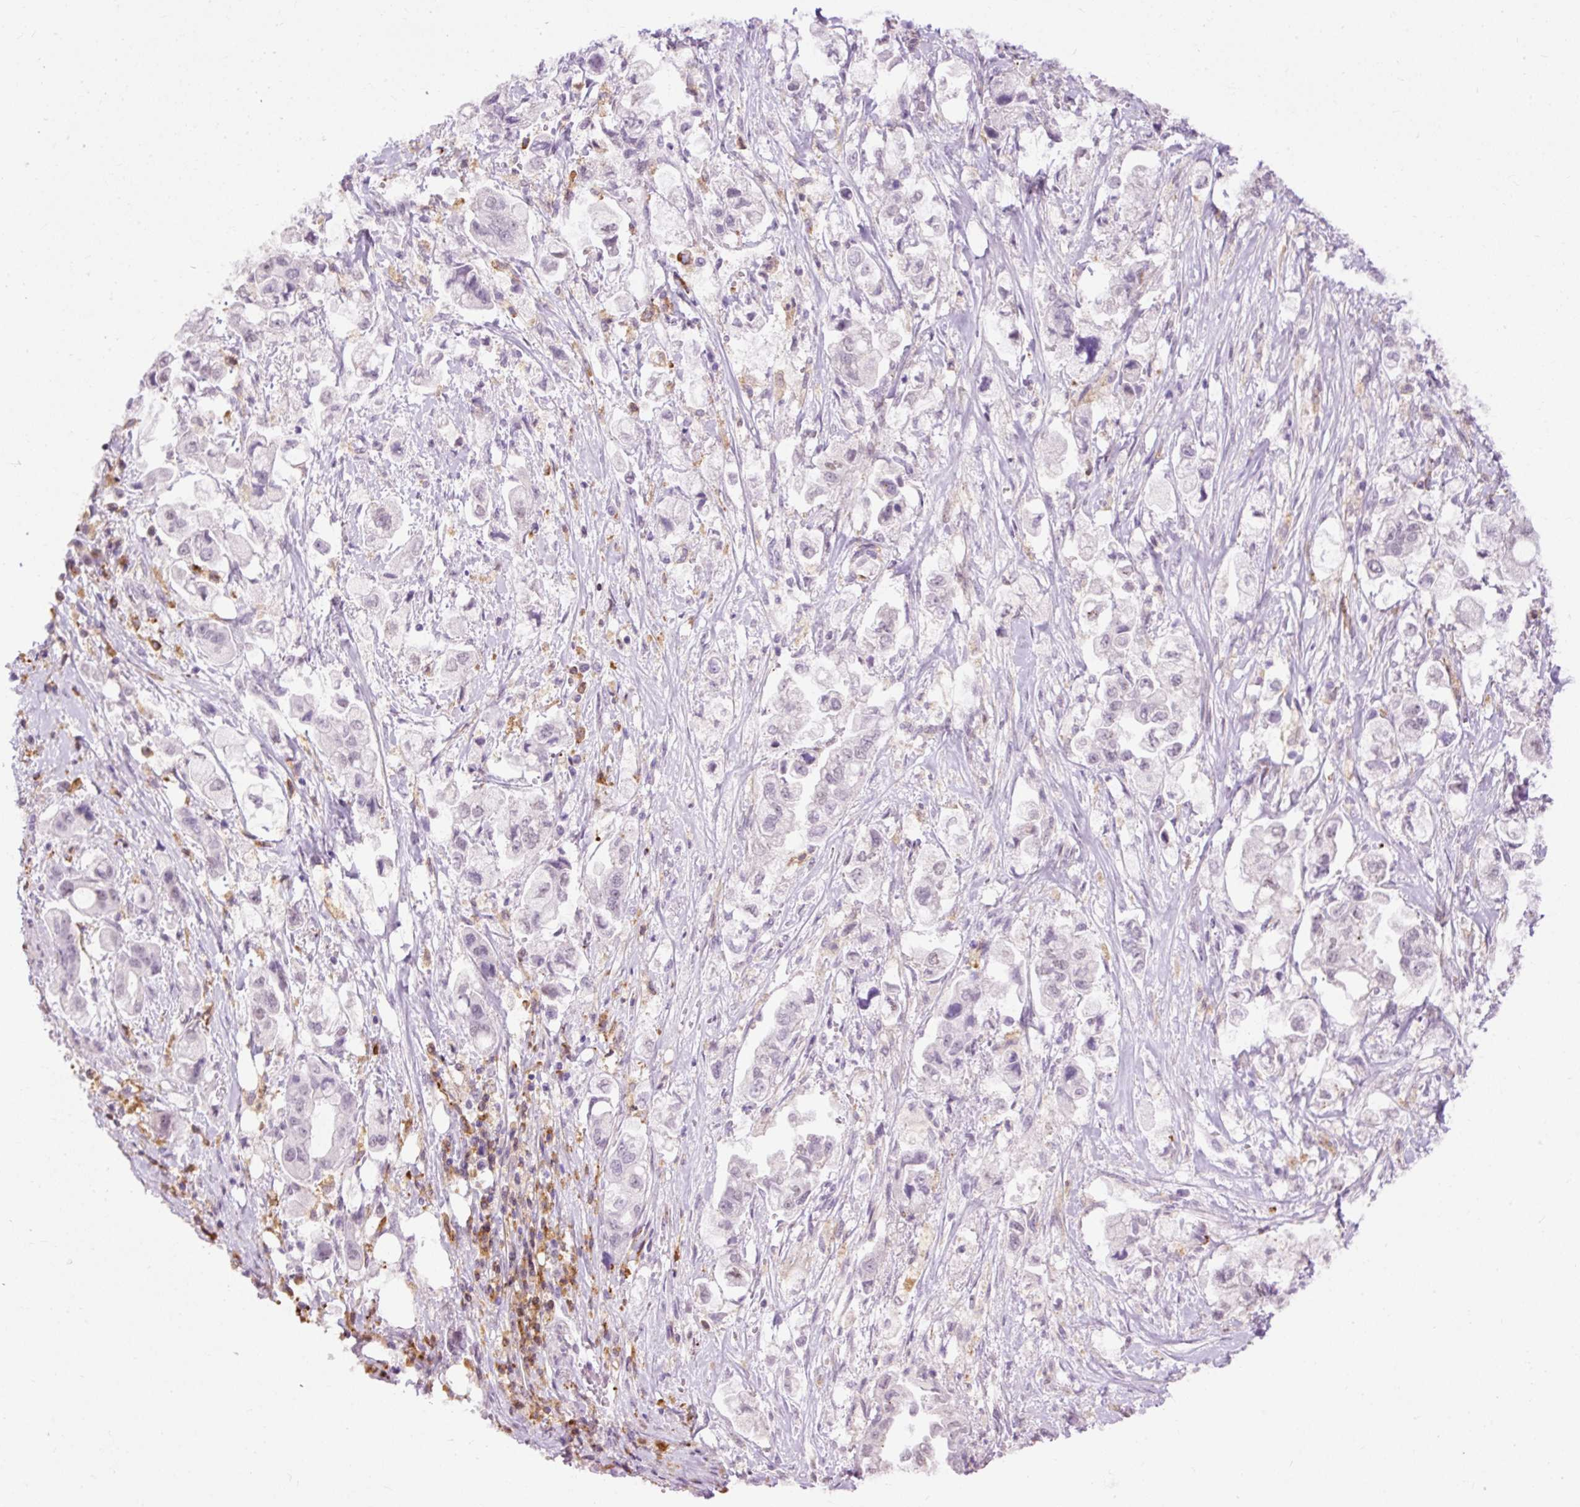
{"staining": {"intensity": "negative", "quantity": "none", "location": "none"}, "tissue": "stomach cancer", "cell_type": "Tumor cells", "image_type": "cancer", "snomed": [{"axis": "morphology", "description": "Adenocarcinoma, NOS"}, {"axis": "topography", "description": "Stomach"}], "caption": "There is no significant staining in tumor cells of adenocarcinoma (stomach). (DAB (3,3'-diaminobenzidine) immunohistochemistry visualized using brightfield microscopy, high magnification).", "gene": "LY86", "patient": {"sex": "male", "age": 62}}